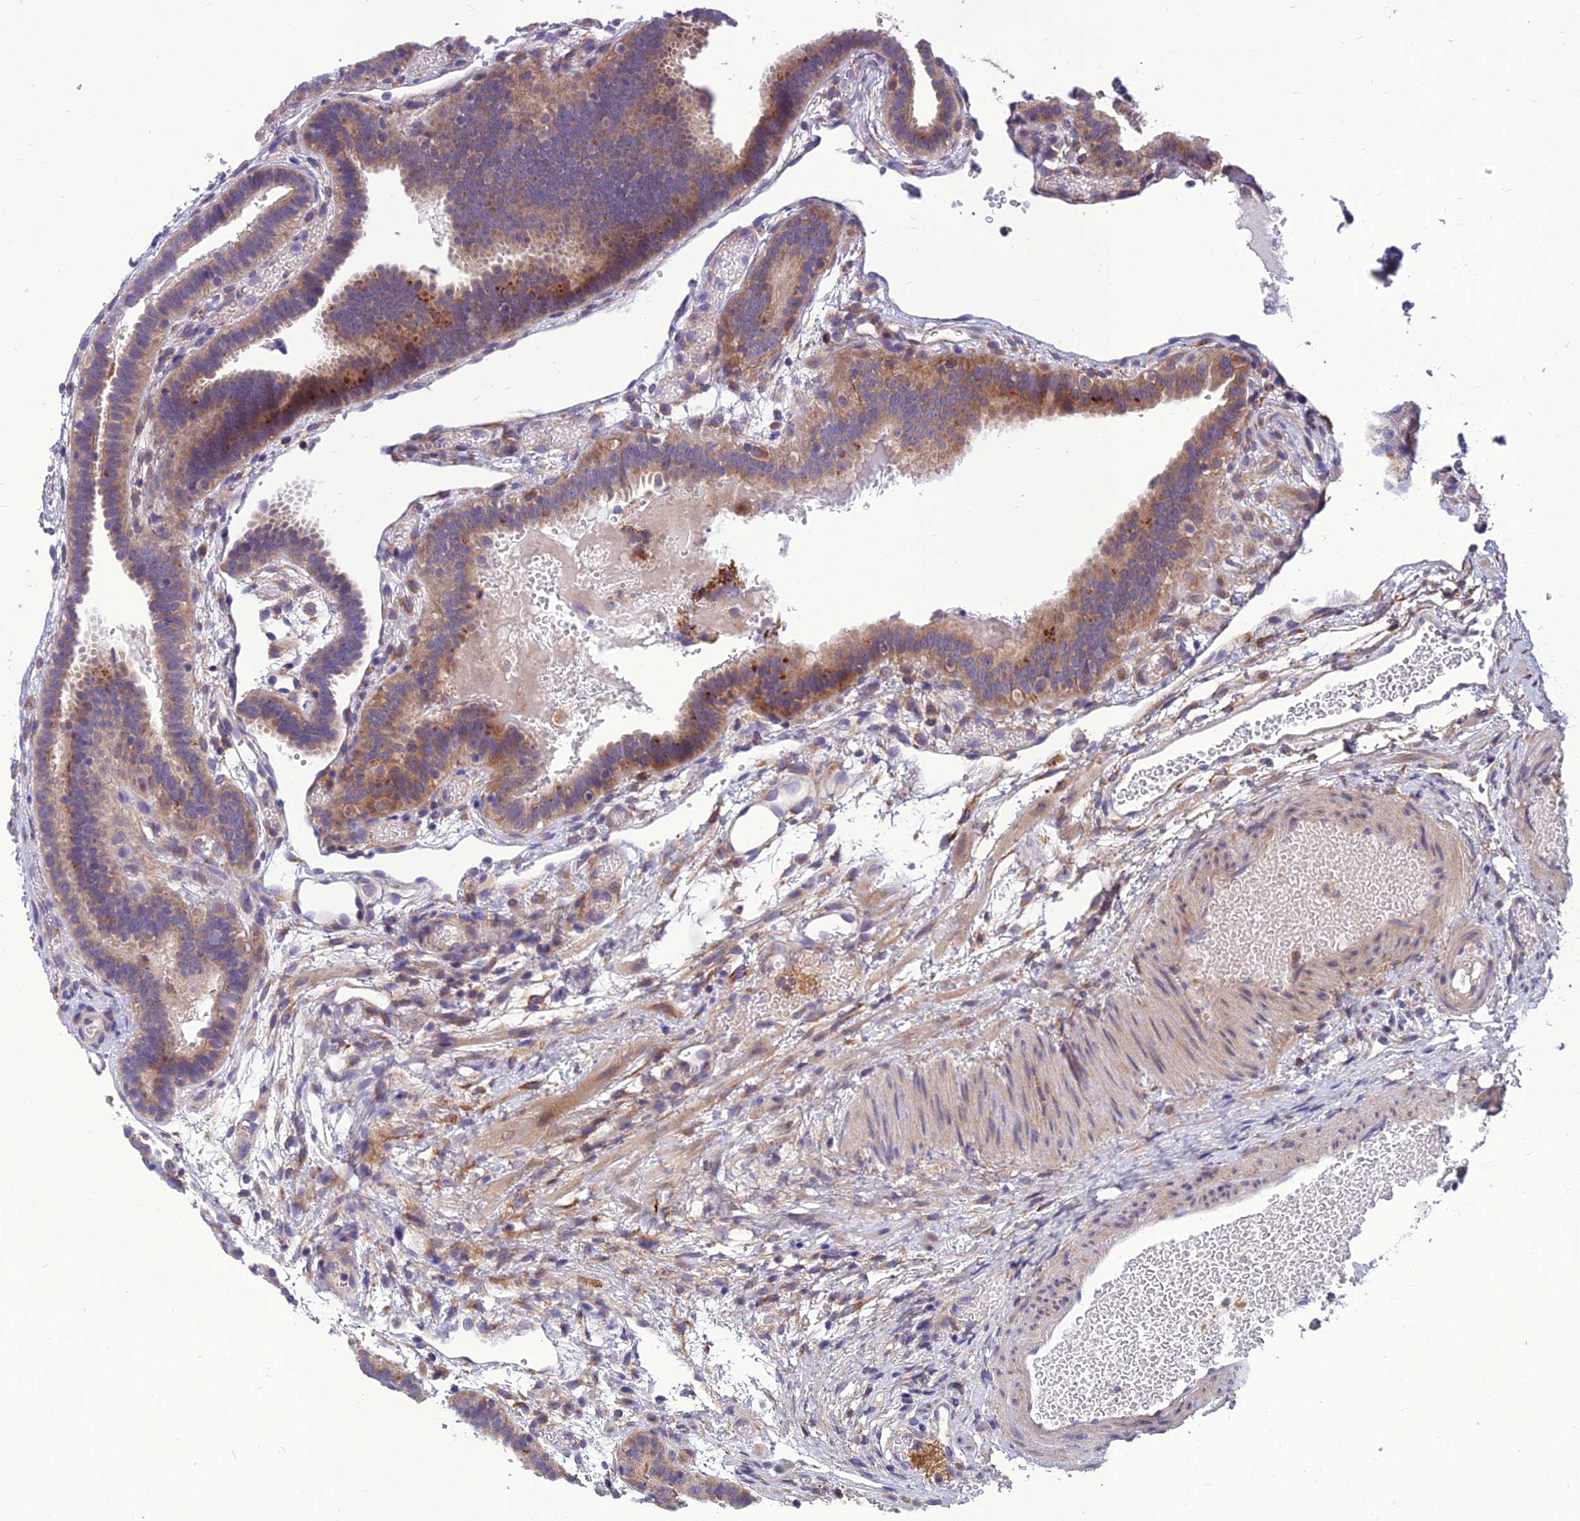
{"staining": {"intensity": "moderate", "quantity": "25%-75%", "location": "cytoplasmic/membranous"}, "tissue": "fallopian tube", "cell_type": "Glandular cells", "image_type": "normal", "snomed": [{"axis": "morphology", "description": "Normal tissue, NOS"}, {"axis": "topography", "description": "Fallopian tube"}], "caption": "Immunohistochemical staining of unremarkable human fallopian tube reveals moderate cytoplasmic/membranous protein positivity in about 25%-75% of glandular cells. (DAB IHC, brown staining for protein, blue staining for nuclei).", "gene": "UMAD1", "patient": {"sex": "female", "age": 37}}